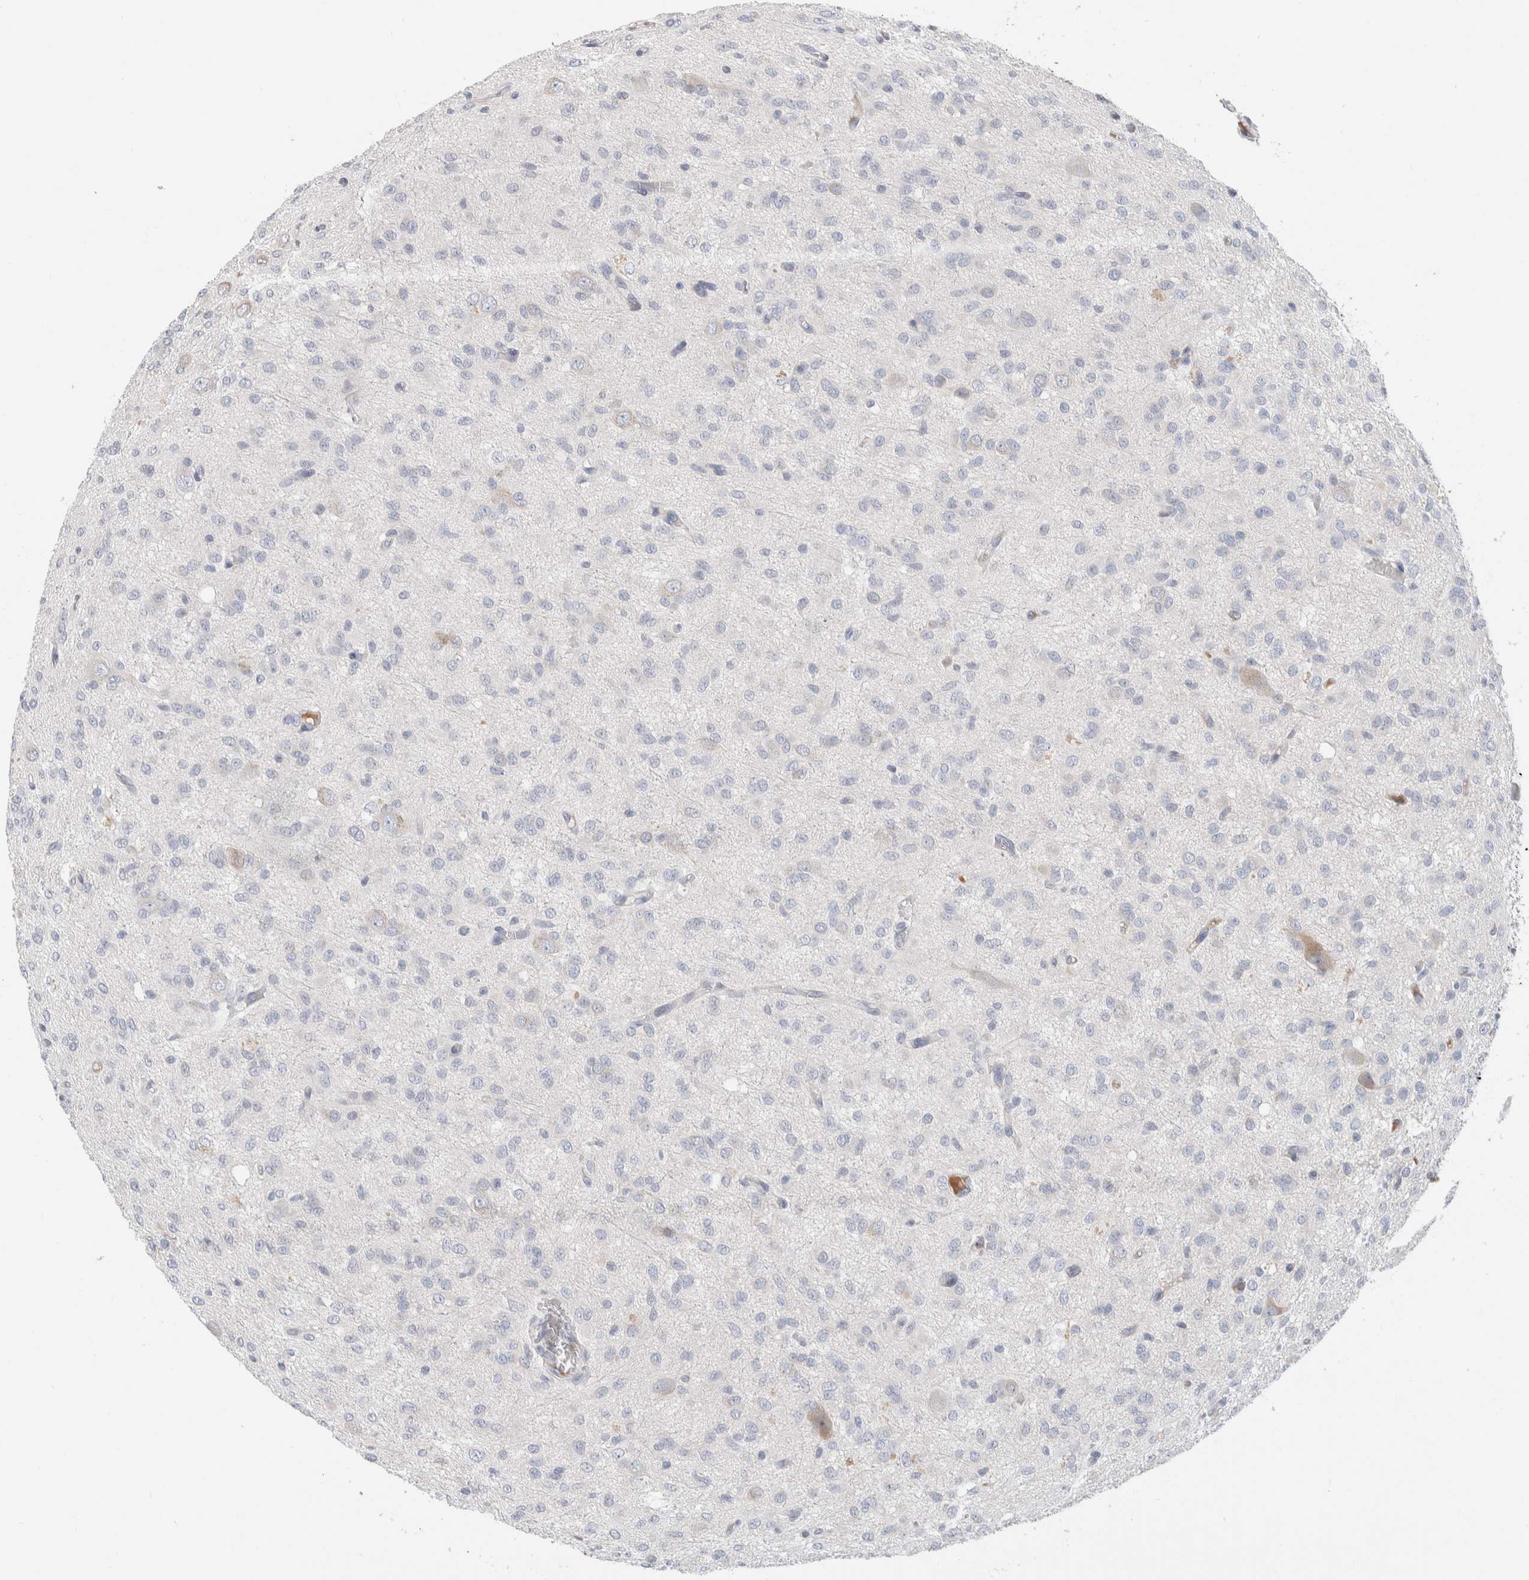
{"staining": {"intensity": "negative", "quantity": "none", "location": "none"}, "tissue": "glioma", "cell_type": "Tumor cells", "image_type": "cancer", "snomed": [{"axis": "morphology", "description": "Glioma, malignant, High grade"}, {"axis": "topography", "description": "Brain"}], "caption": "IHC photomicrograph of glioma stained for a protein (brown), which shows no staining in tumor cells.", "gene": "RUSF1", "patient": {"sex": "female", "age": 59}}